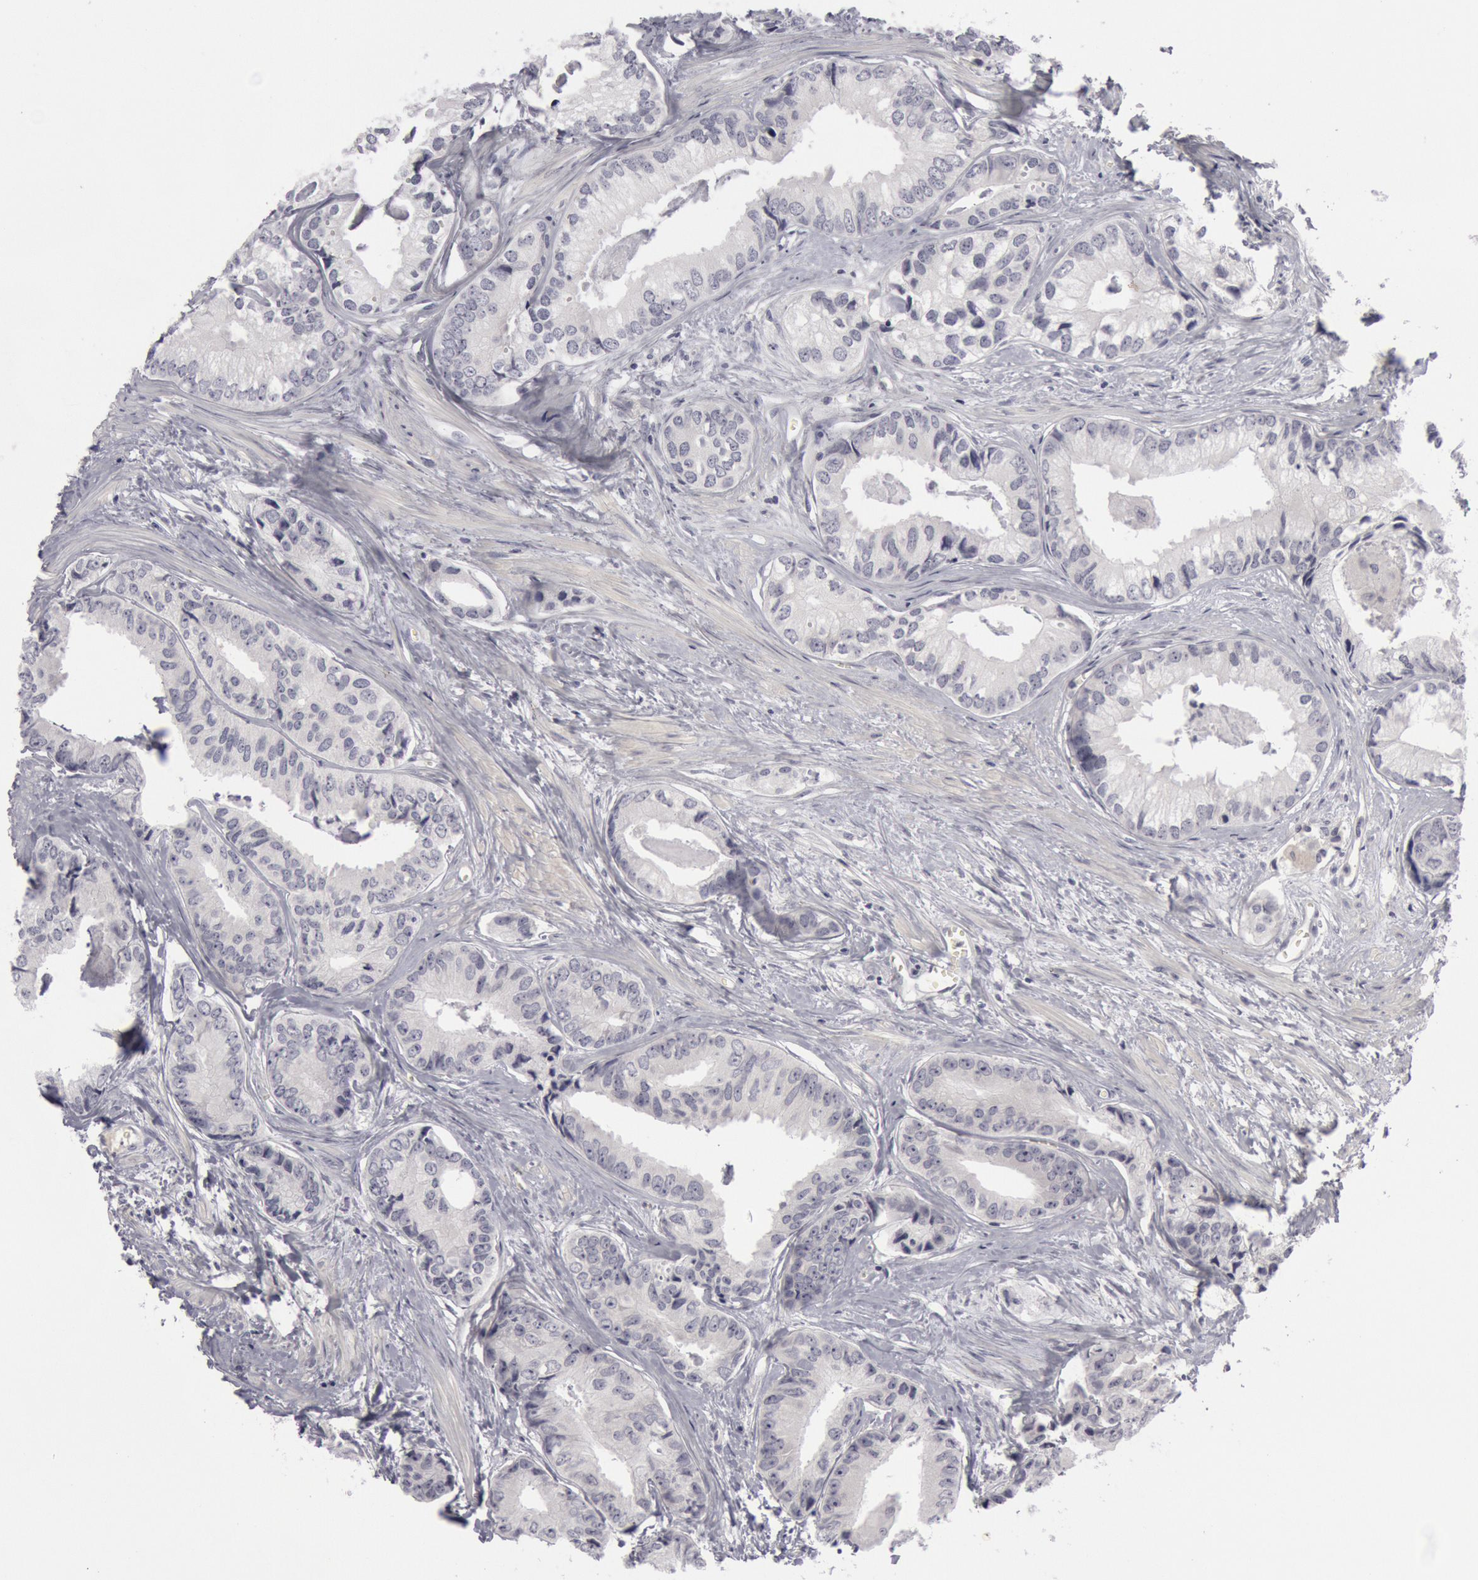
{"staining": {"intensity": "negative", "quantity": "none", "location": "none"}, "tissue": "prostate cancer", "cell_type": "Tumor cells", "image_type": "cancer", "snomed": [{"axis": "morphology", "description": "Adenocarcinoma, High grade"}, {"axis": "topography", "description": "Prostate"}], "caption": "IHC of prostate cancer exhibits no positivity in tumor cells. (DAB (3,3'-diaminobenzidine) immunohistochemistry (IHC) visualized using brightfield microscopy, high magnification).", "gene": "KRT16", "patient": {"sex": "male", "age": 56}}